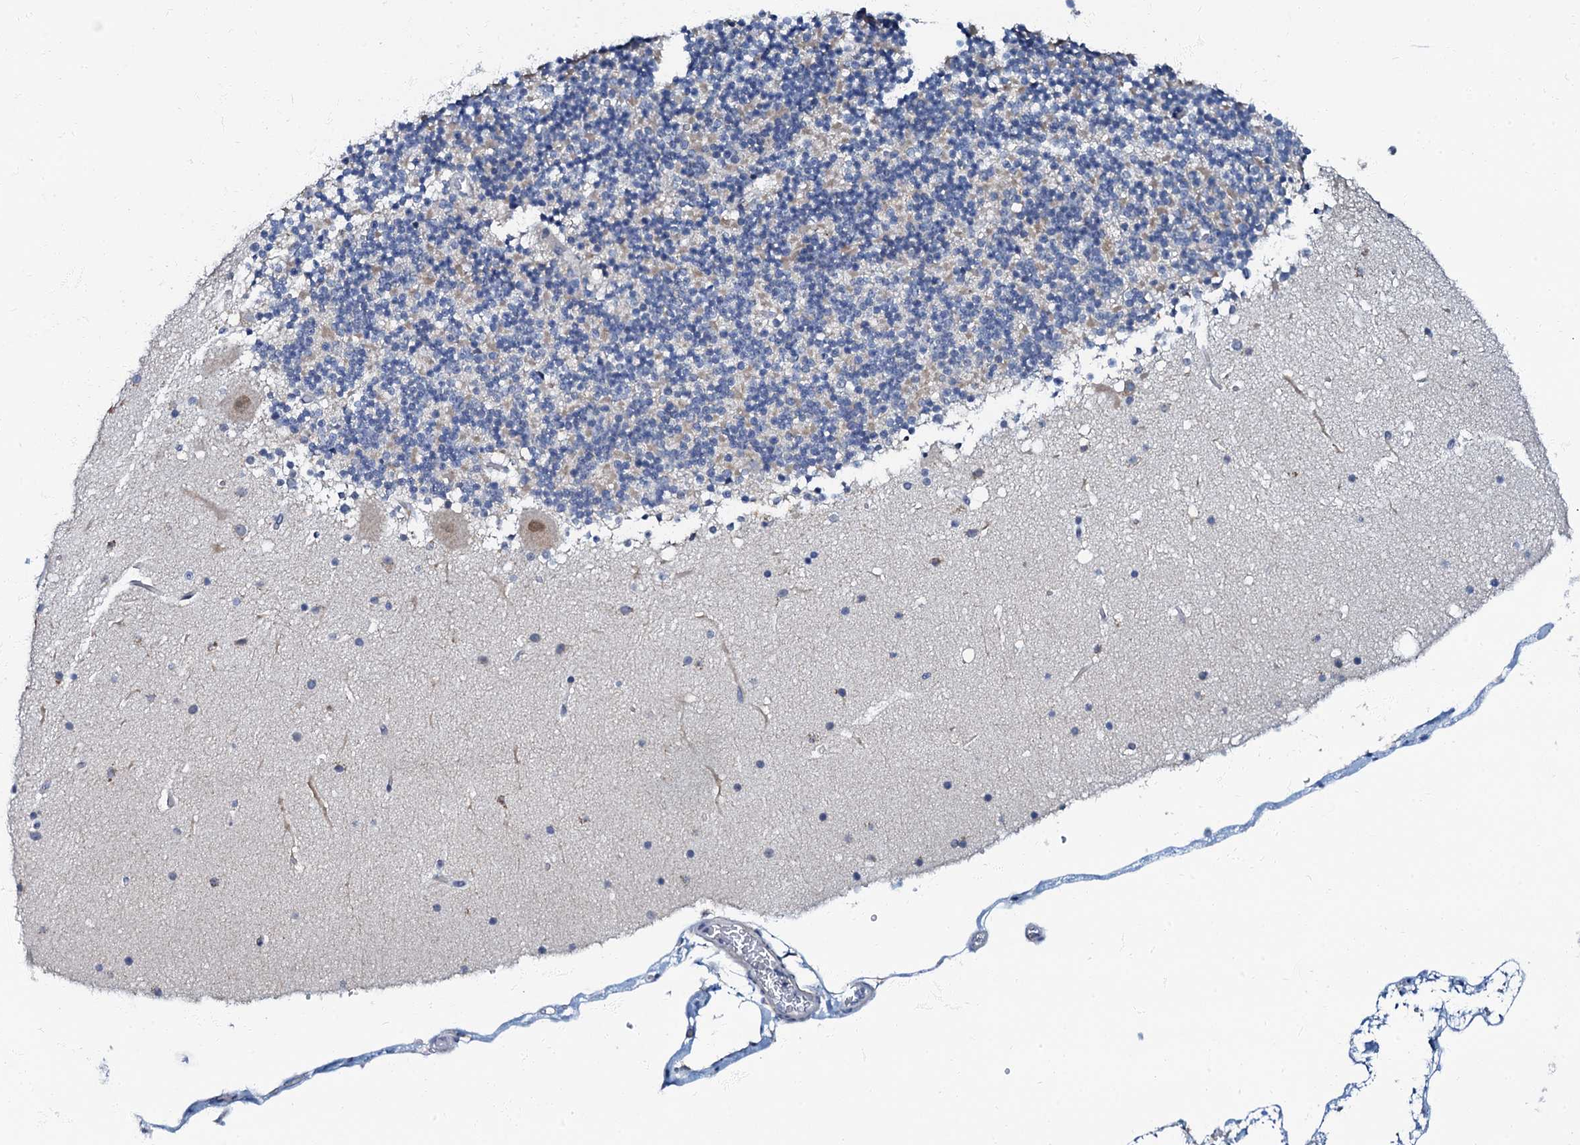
{"staining": {"intensity": "negative", "quantity": "none", "location": "none"}, "tissue": "cerebellum", "cell_type": "Cells in granular layer", "image_type": "normal", "snomed": [{"axis": "morphology", "description": "Normal tissue, NOS"}, {"axis": "topography", "description": "Cerebellum"}], "caption": "The image exhibits no staining of cells in granular layer in unremarkable cerebellum.", "gene": "MRPL51", "patient": {"sex": "male", "age": 57}}